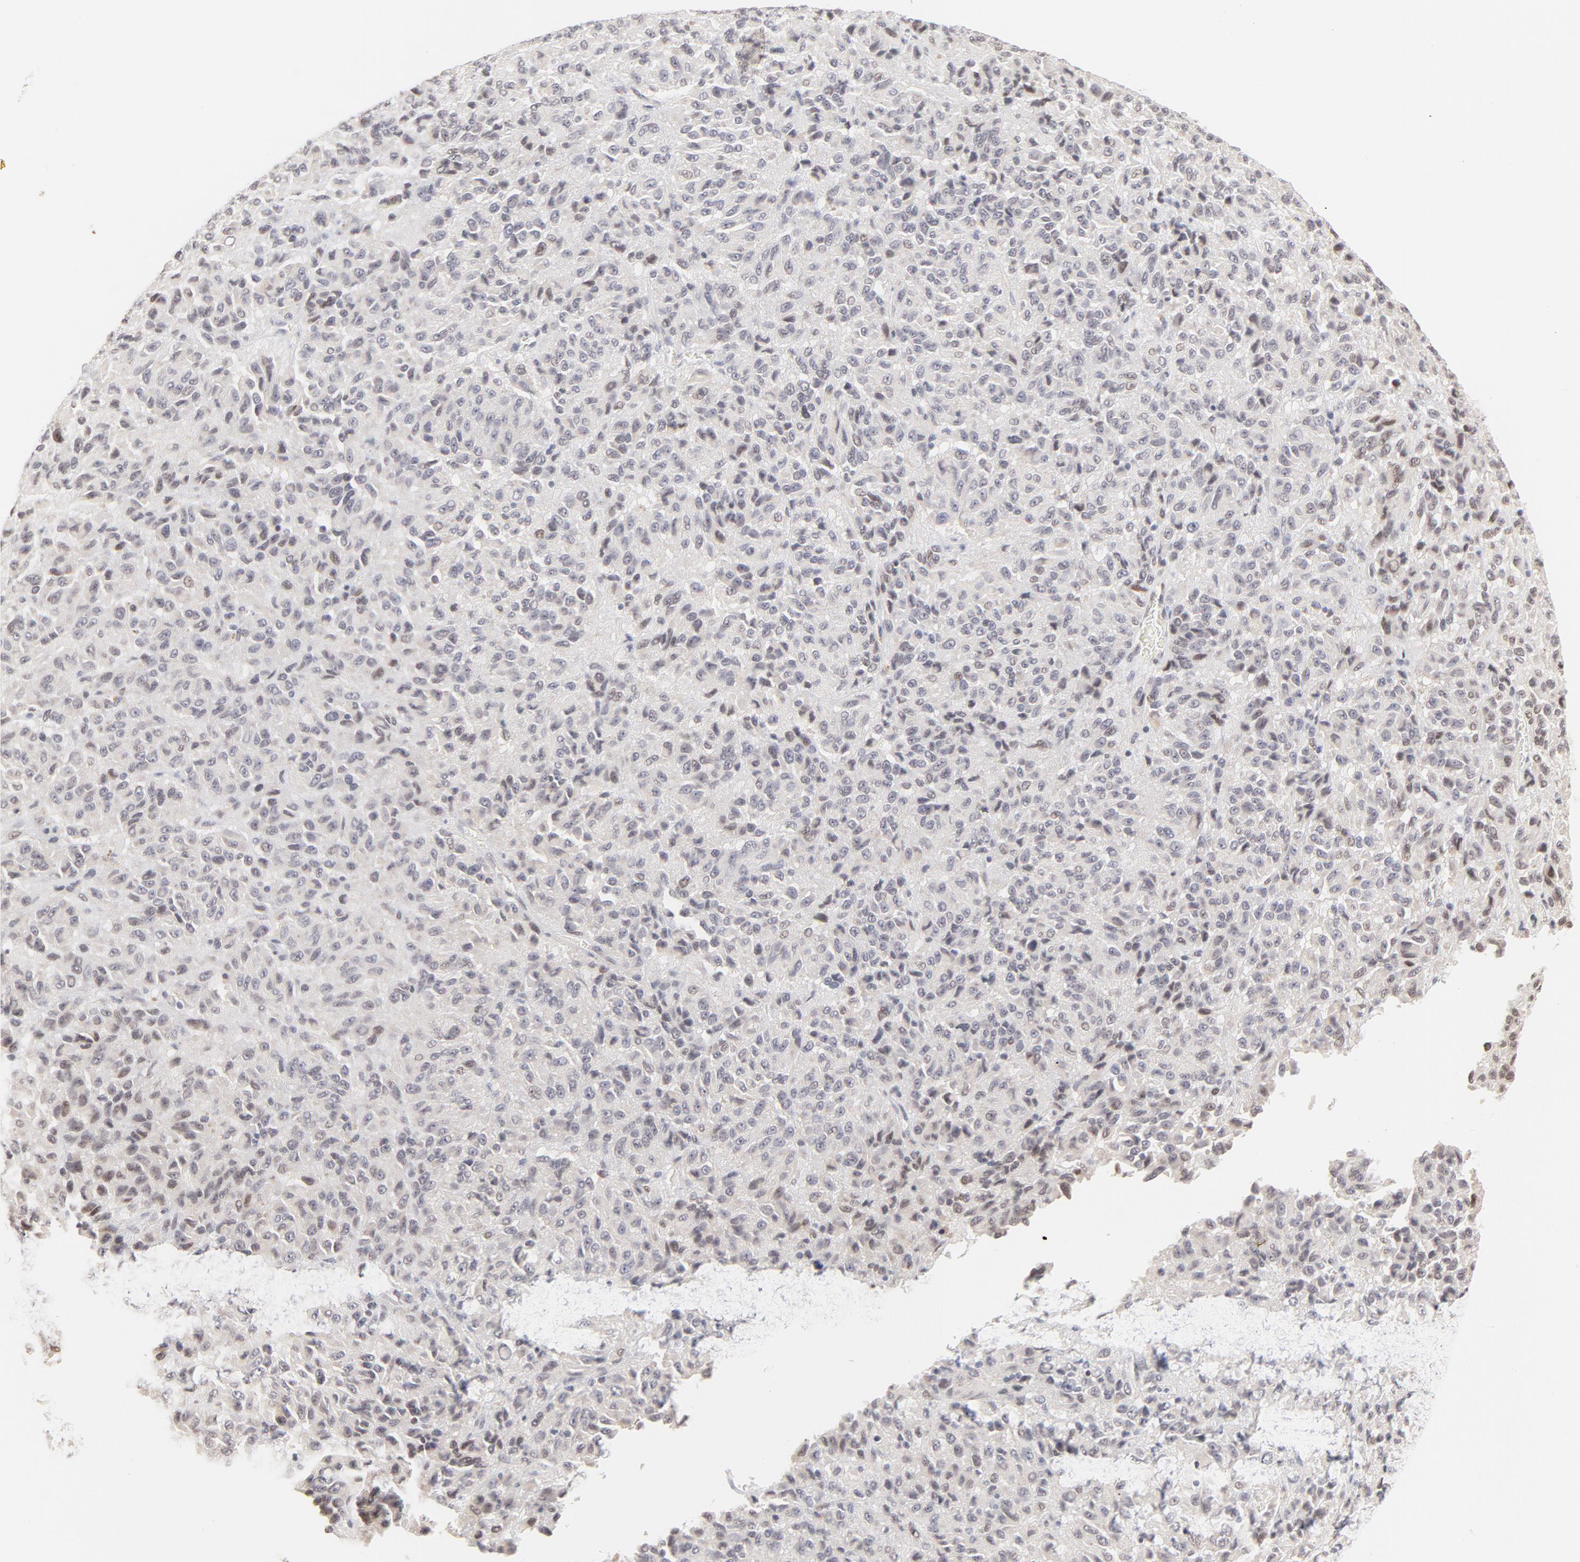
{"staining": {"intensity": "weak", "quantity": "<25%", "location": "nuclear"}, "tissue": "melanoma", "cell_type": "Tumor cells", "image_type": "cancer", "snomed": [{"axis": "morphology", "description": "Malignant melanoma, Metastatic site"}, {"axis": "topography", "description": "Lung"}], "caption": "Immunohistochemistry (IHC) micrograph of neoplastic tissue: human melanoma stained with DAB (3,3'-diaminobenzidine) displays no significant protein expression in tumor cells. Nuclei are stained in blue.", "gene": "PBX3", "patient": {"sex": "male", "age": 64}}